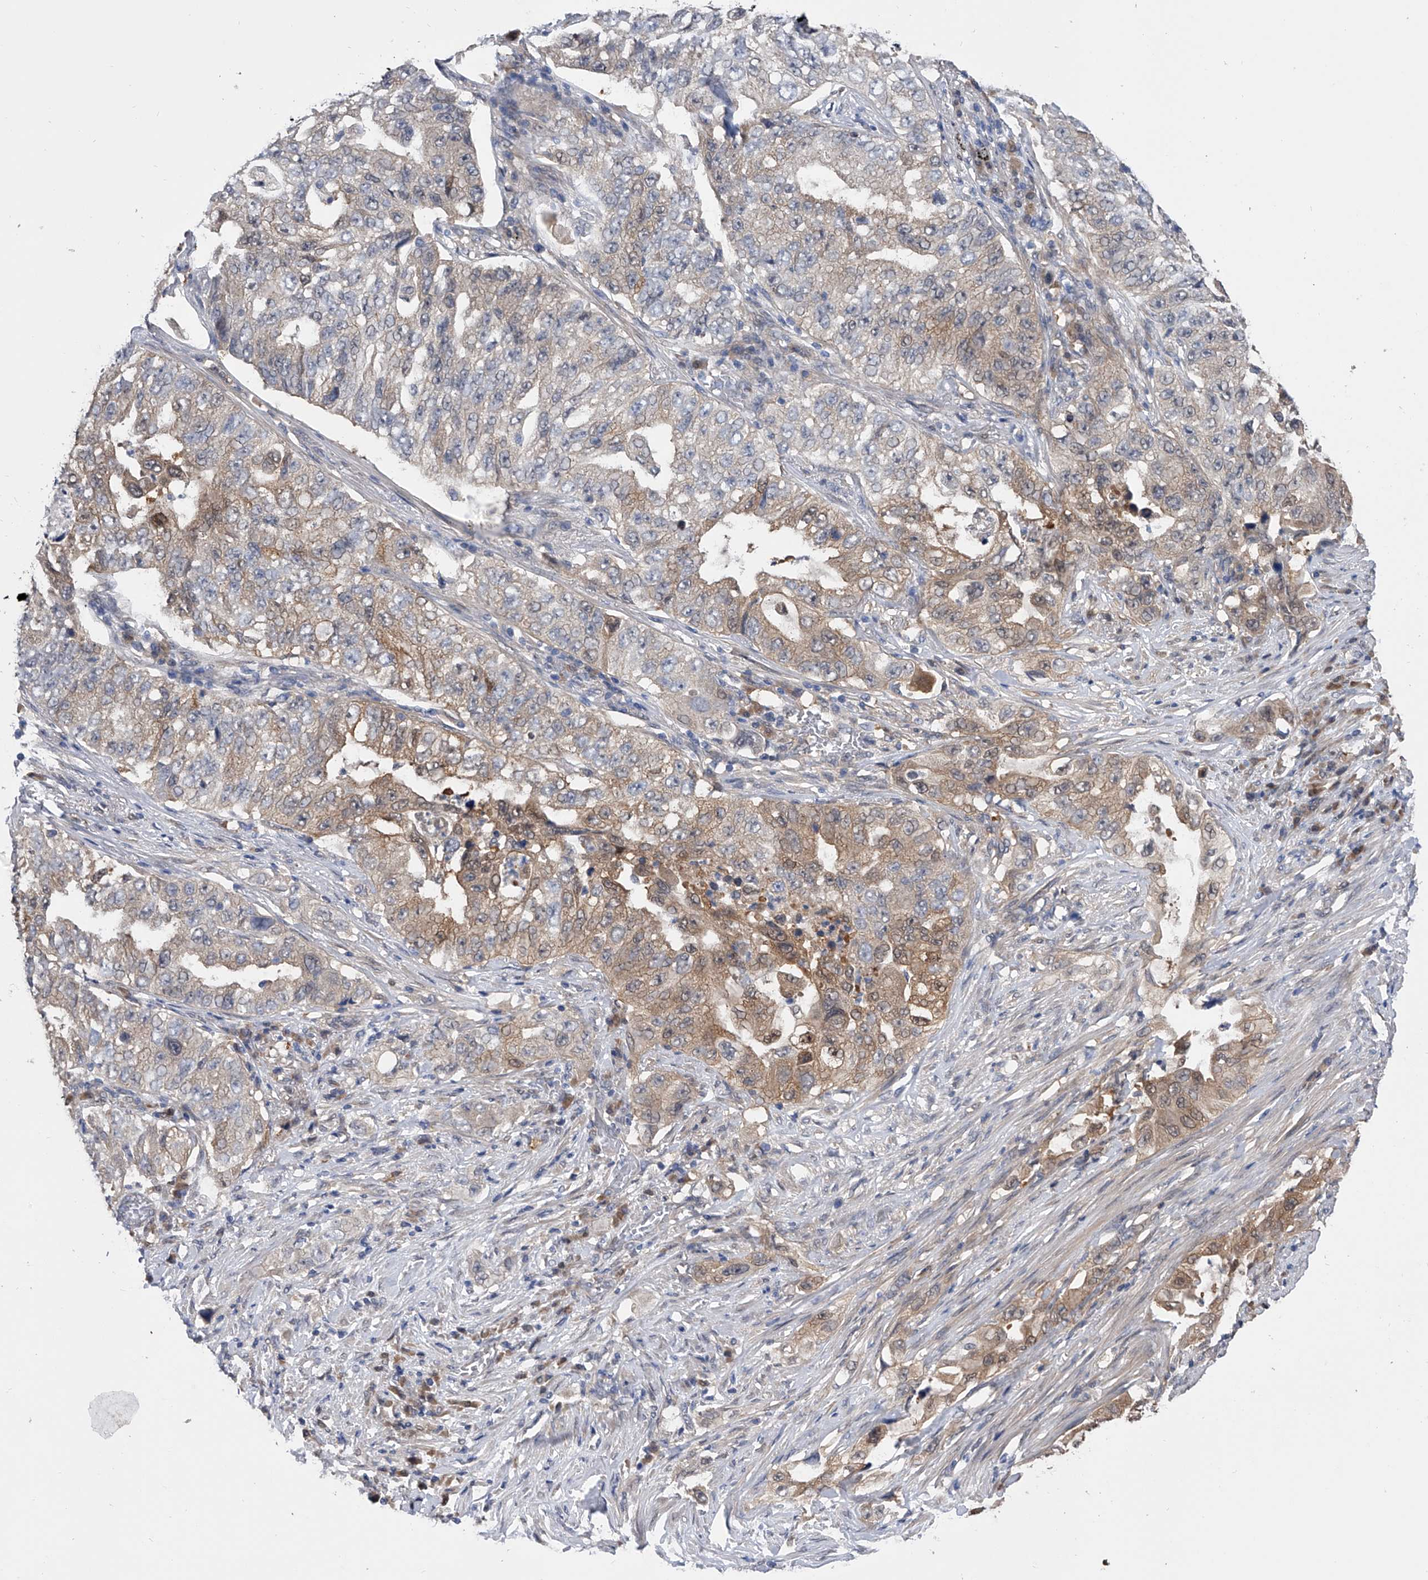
{"staining": {"intensity": "weak", "quantity": "25%-75%", "location": "cytoplasmic/membranous"}, "tissue": "lung cancer", "cell_type": "Tumor cells", "image_type": "cancer", "snomed": [{"axis": "morphology", "description": "Adenocarcinoma, NOS"}, {"axis": "topography", "description": "Lung"}], "caption": "This is an image of immunohistochemistry staining of lung adenocarcinoma, which shows weak staining in the cytoplasmic/membranous of tumor cells.", "gene": "PGM3", "patient": {"sex": "female", "age": 51}}